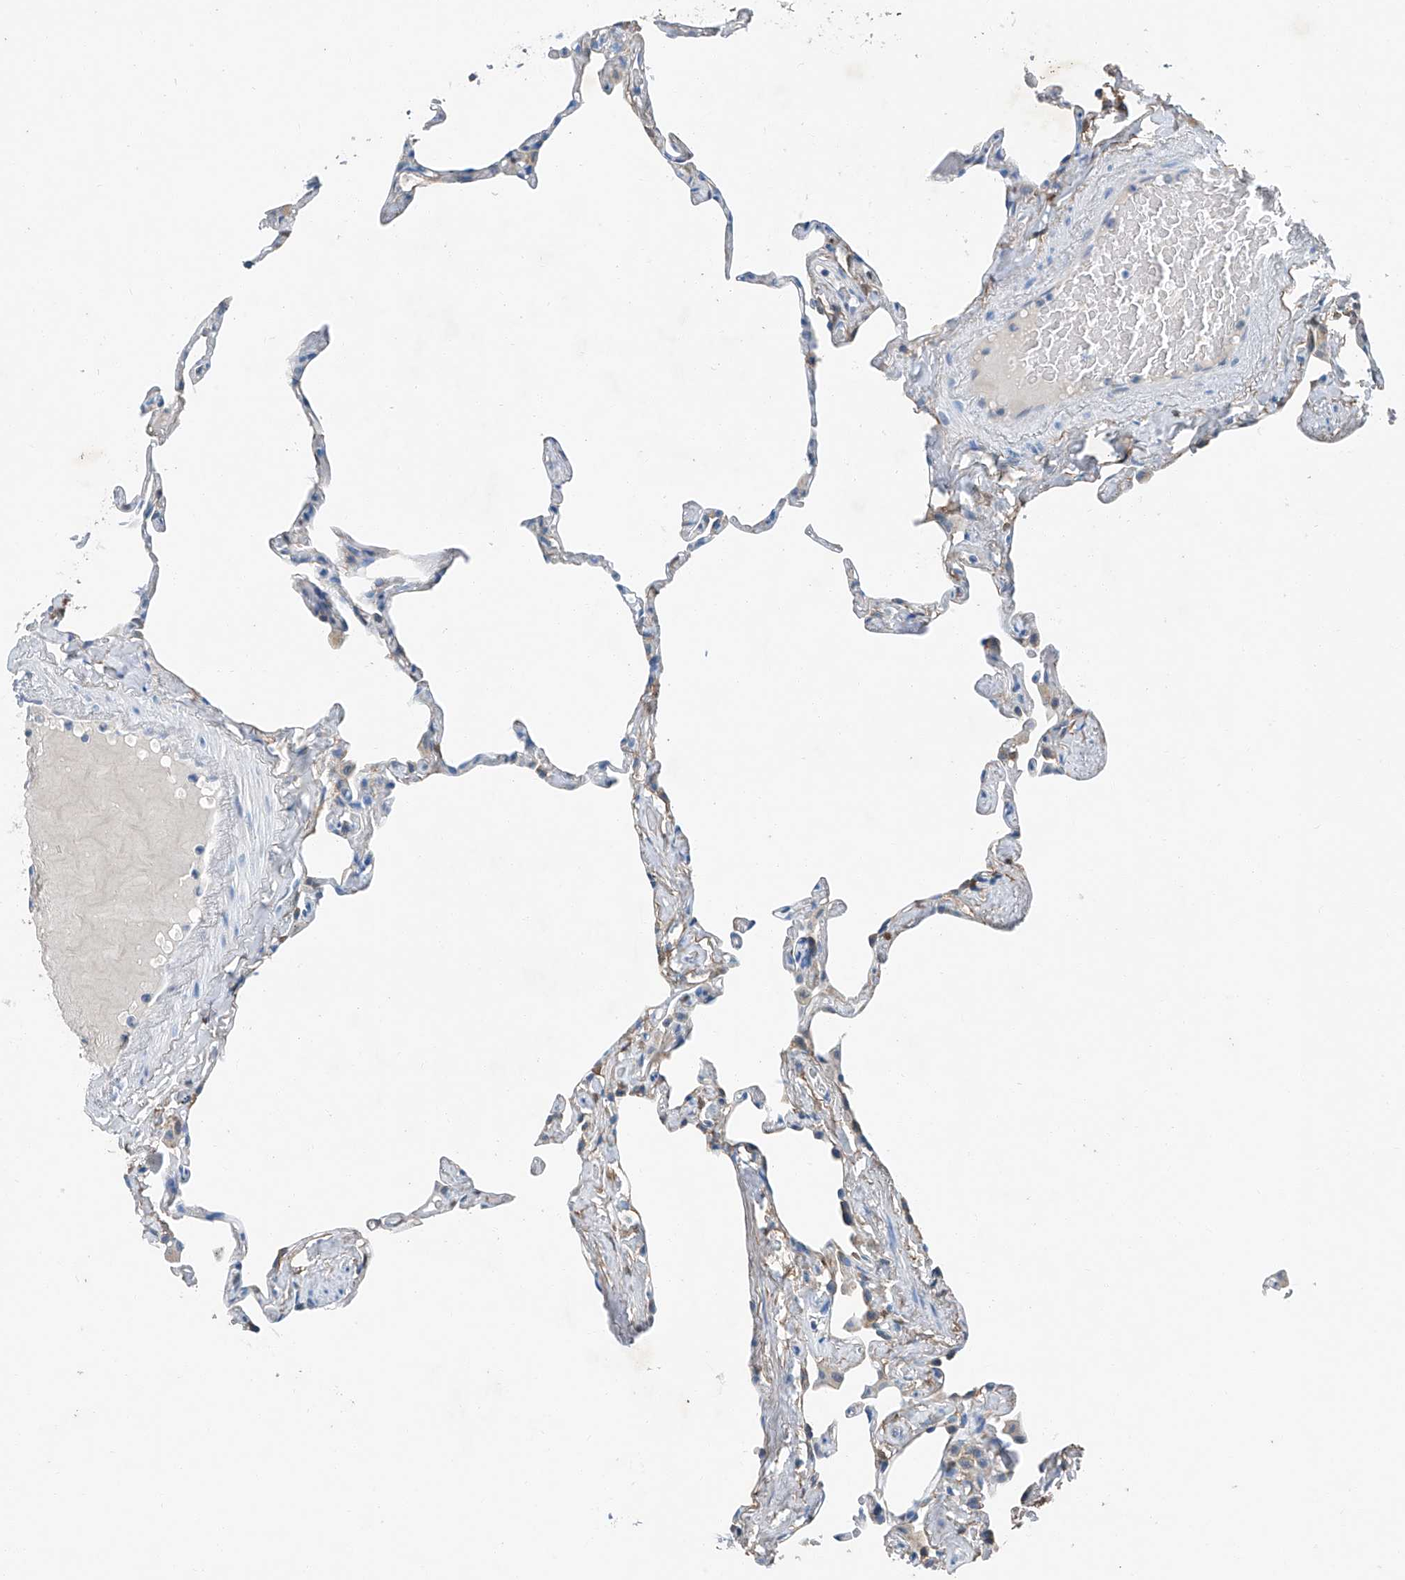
{"staining": {"intensity": "weak", "quantity": "<25%", "location": "cytoplasmic/membranous"}, "tissue": "lung", "cell_type": "Alveolar cells", "image_type": "normal", "snomed": [{"axis": "morphology", "description": "Normal tissue, NOS"}, {"axis": "topography", "description": "Lung"}], "caption": "IHC image of normal lung: lung stained with DAB (3,3'-diaminobenzidine) demonstrates no significant protein expression in alveolar cells.", "gene": "MDGA1", "patient": {"sex": "male", "age": 65}}